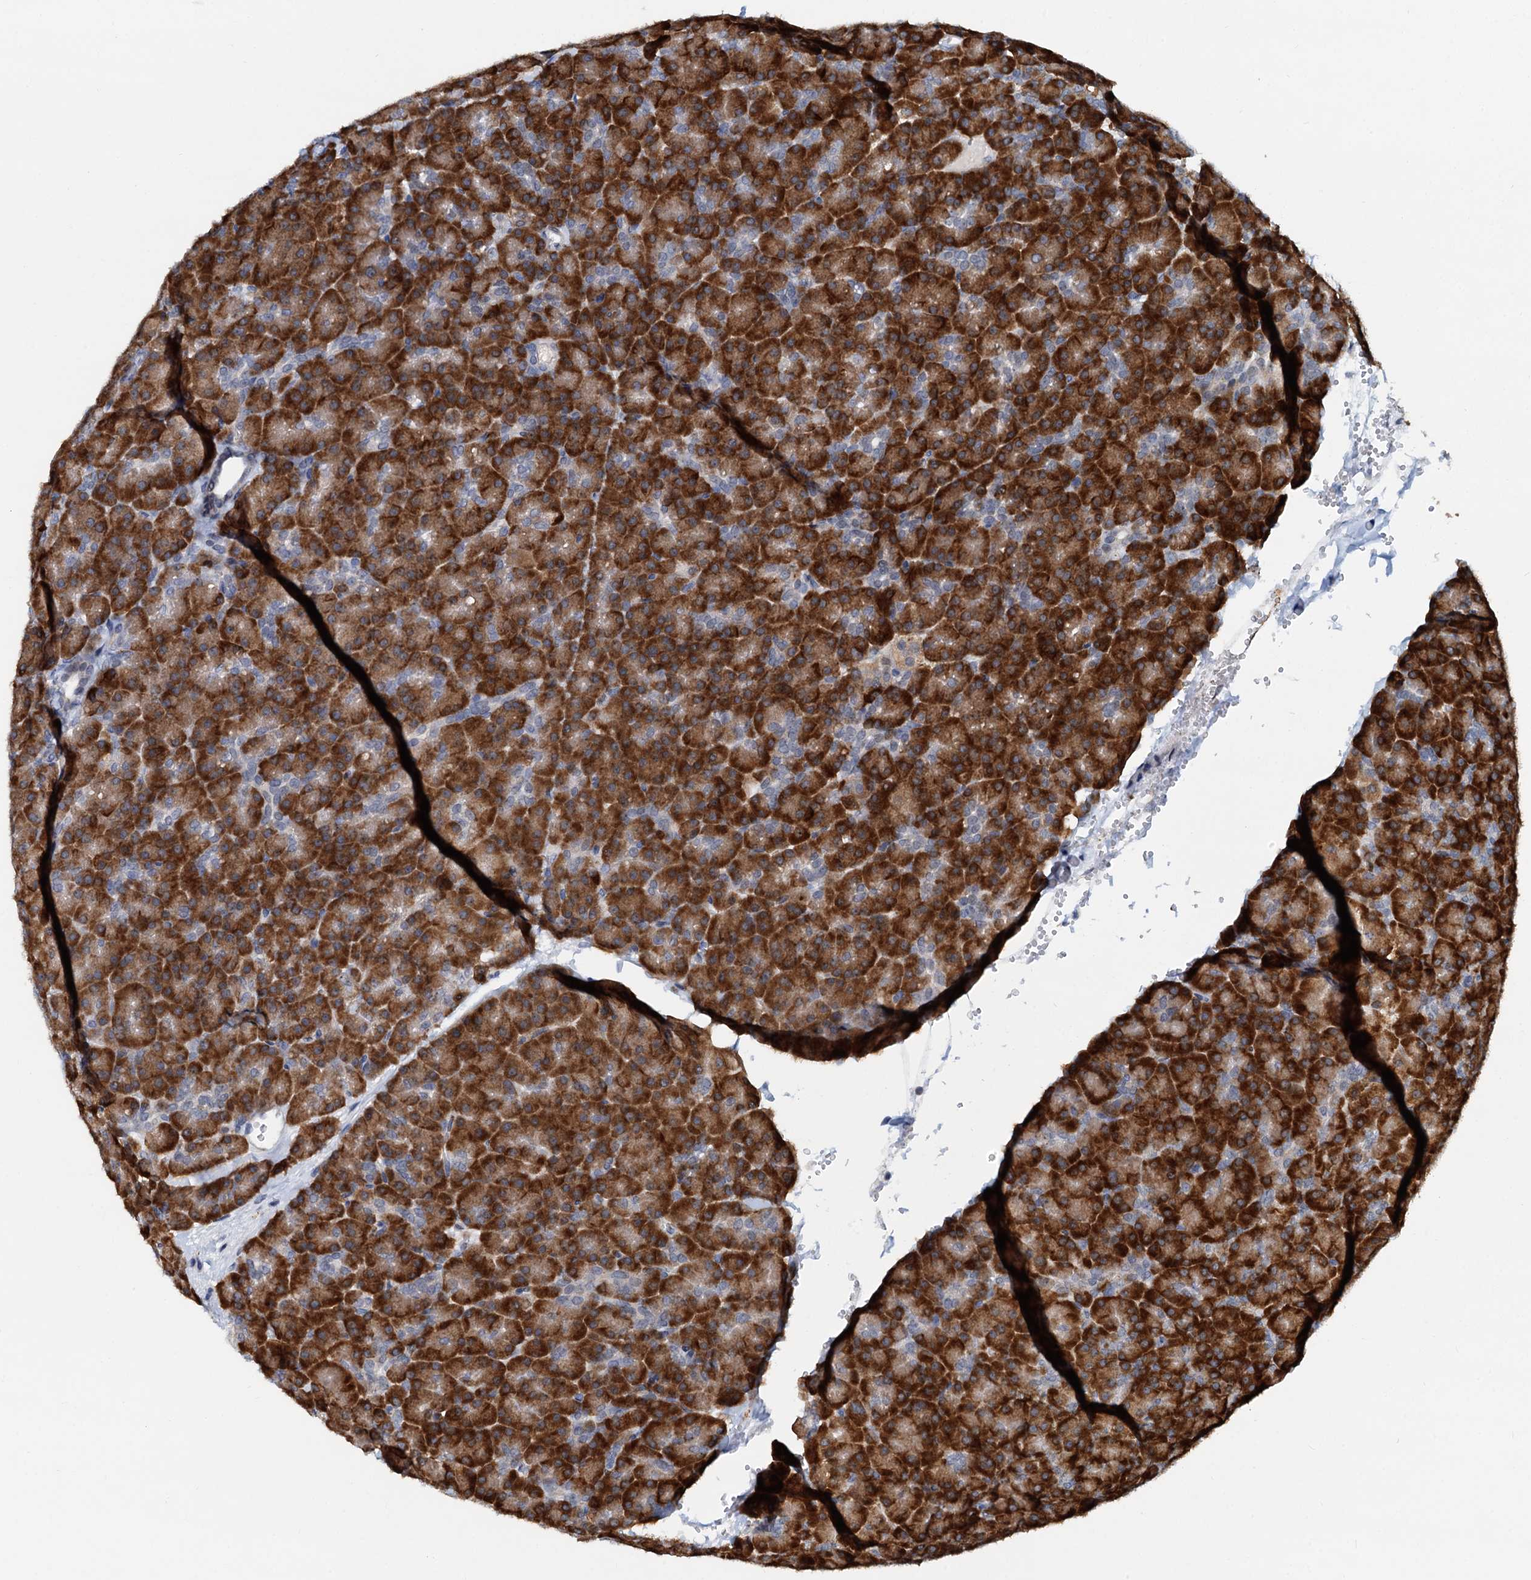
{"staining": {"intensity": "strong", "quantity": ">75%", "location": "cytoplasmic/membranous"}, "tissue": "pancreas", "cell_type": "Exocrine glandular cells", "image_type": "normal", "snomed": [{"axis": "morphology", "description": "Normal tissue, NOS"}, {"axis": "topography", "description": "Pancreas"}], "caption": "Immunohistochemistry (IHC) of unremarkable human pancreas shows high levels of strong cytoplasmic/membranous positivity in about >75% of exocrine glandular cells.", "gene": "DNAJC21", "patient": {"sex": "male", "age": 36}}